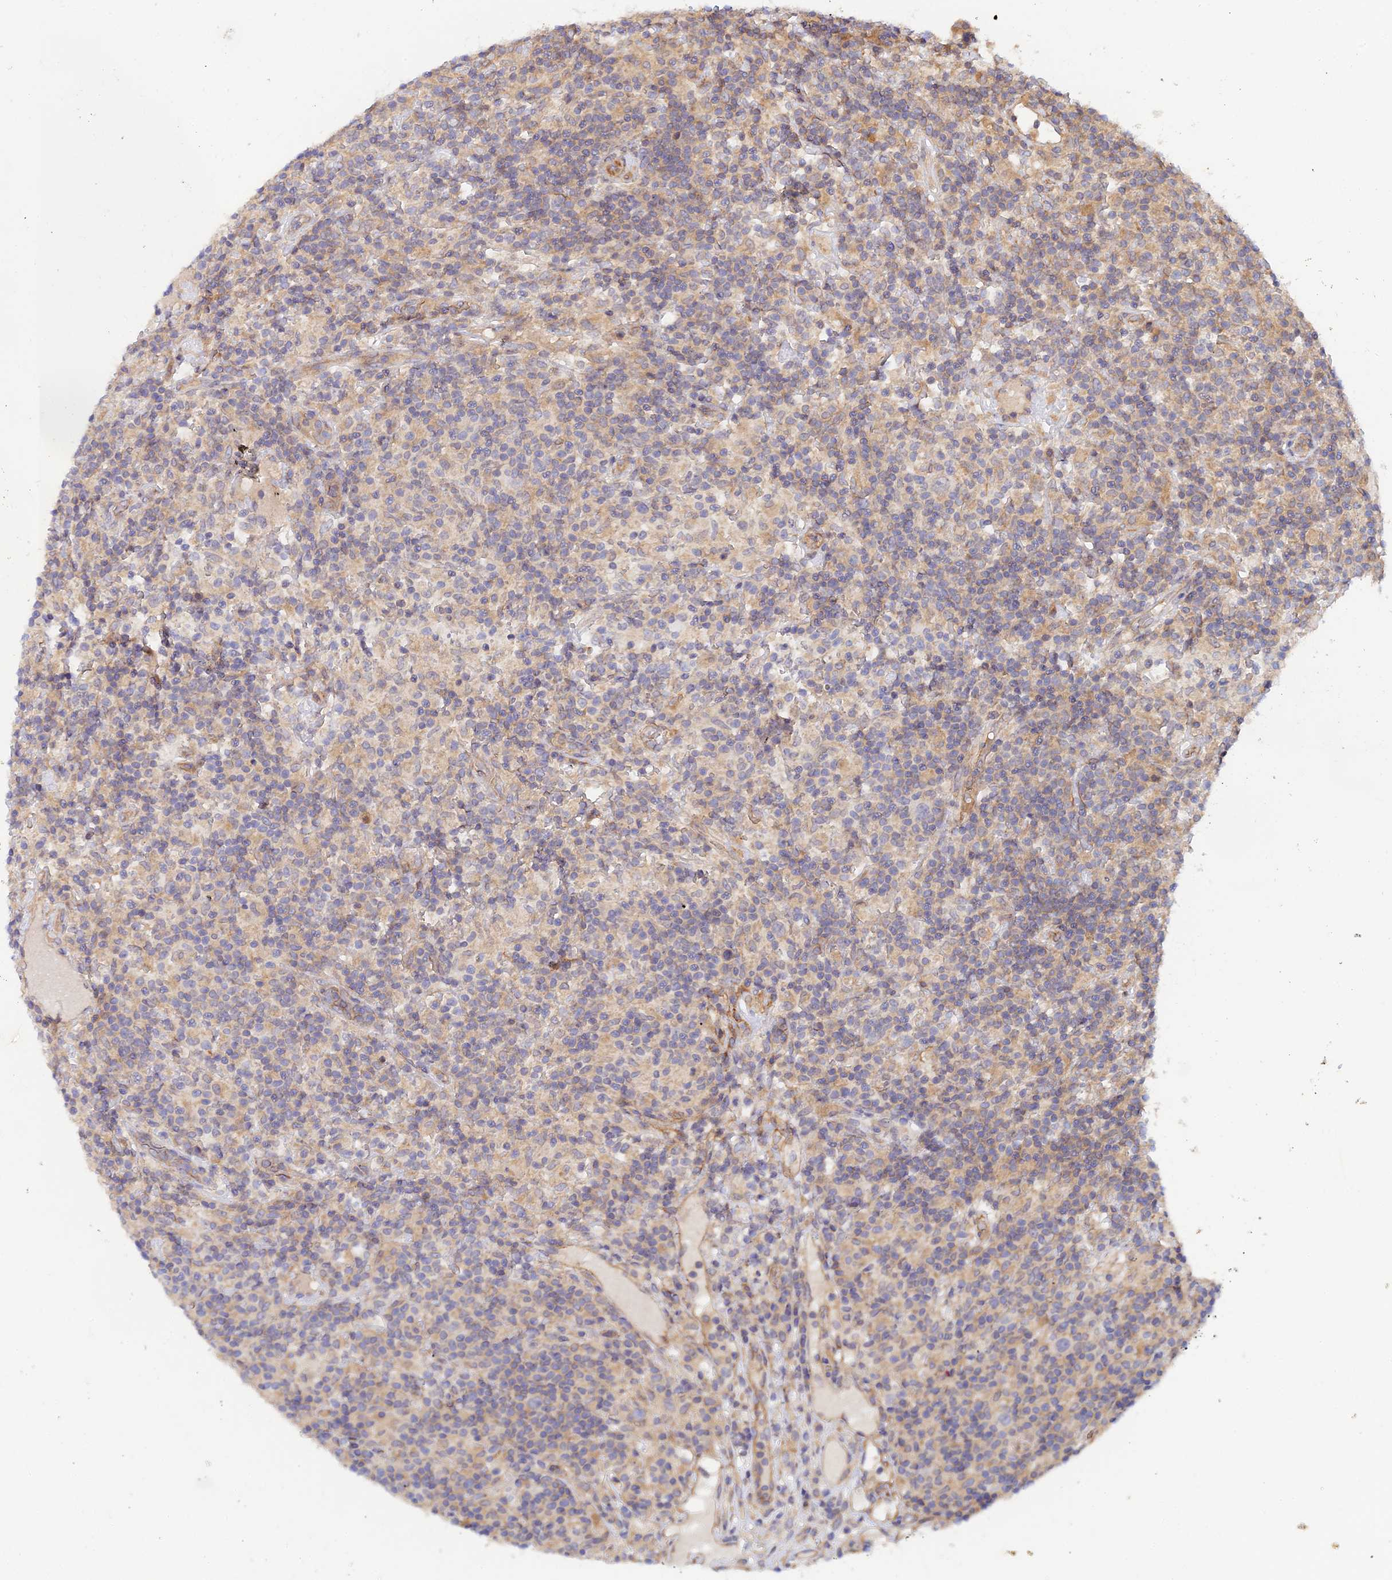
{"staining": {"intensity": "negative", "quantity": "none", "location": "none"}, "tissue": "lymphoma", "cell_type": "Tumor cells", "image_type": "cancer", "snomed": [{"axis": "morphology", "description": "Hodgkin's disease, NOS"}, {"axis": "topography", "description": "Lymph node"}], "caption": "High power microscopy photomicrograph of an IHC micrograph of Hodgkin's disease, revealing no significant positivity in tumor cells.", "gene": "MYO9A", "patient": {"sex": "male", "age": 70}}